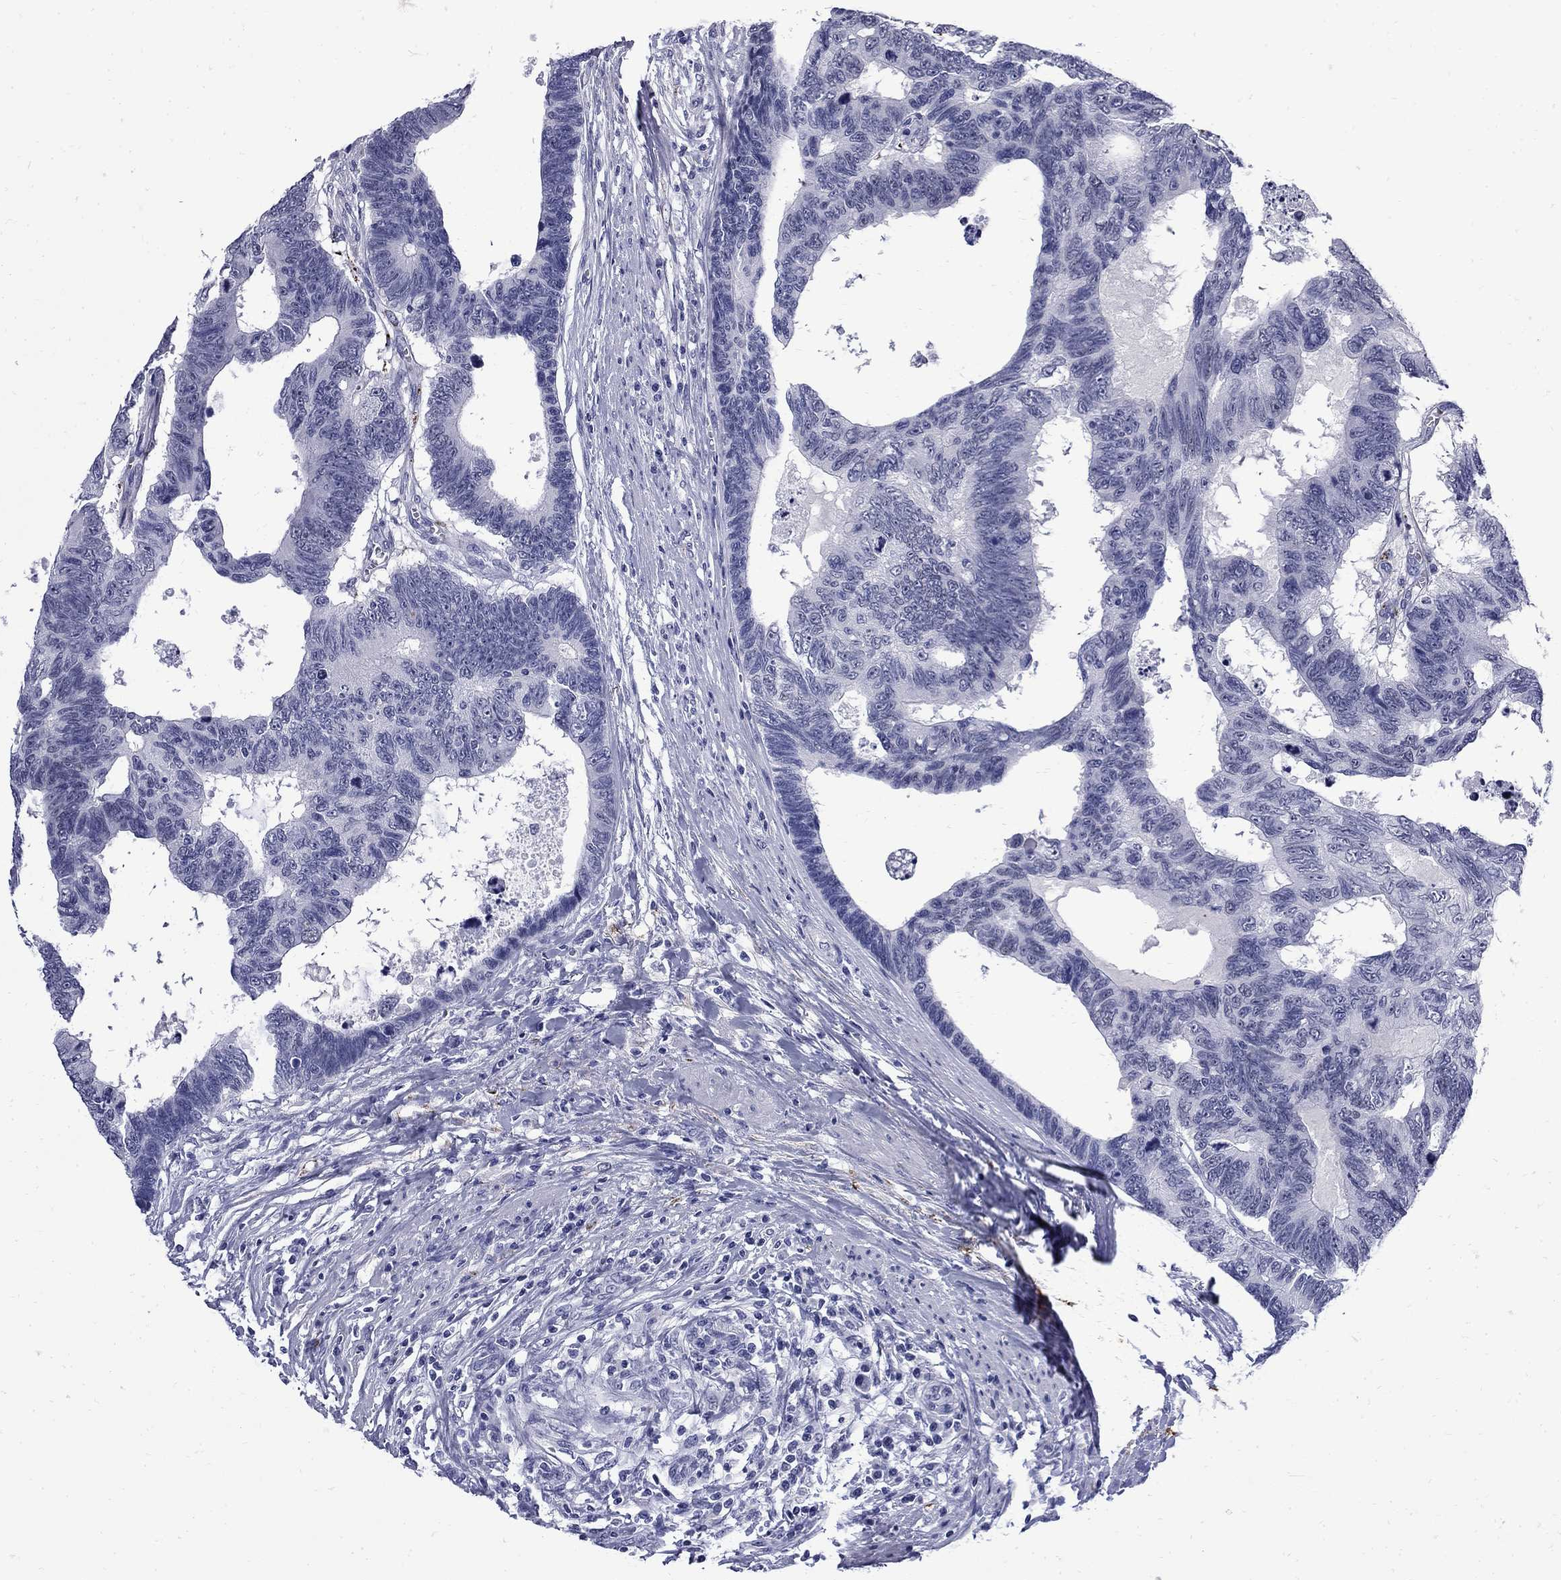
{"staining": {"intensity": "negative", "quantity": "none", "location": "none"}, "tissue": "colorectal cancer", "cell_type": "Tumor cells", "image_type": "cancer", "snomed": [{"axis": "morphology", "description": "Adenocarcinoma, NOS"}, {"axis": "topography", "description": "Colon"}], "caption": "DAB (3,3'-diaminobenzidine) immunohistochemical staining of human colorectal cancer exhibits no significant expression in tumor cells.", "gene": "MGARP", "patient": {"sex": "female", "age": 77}}